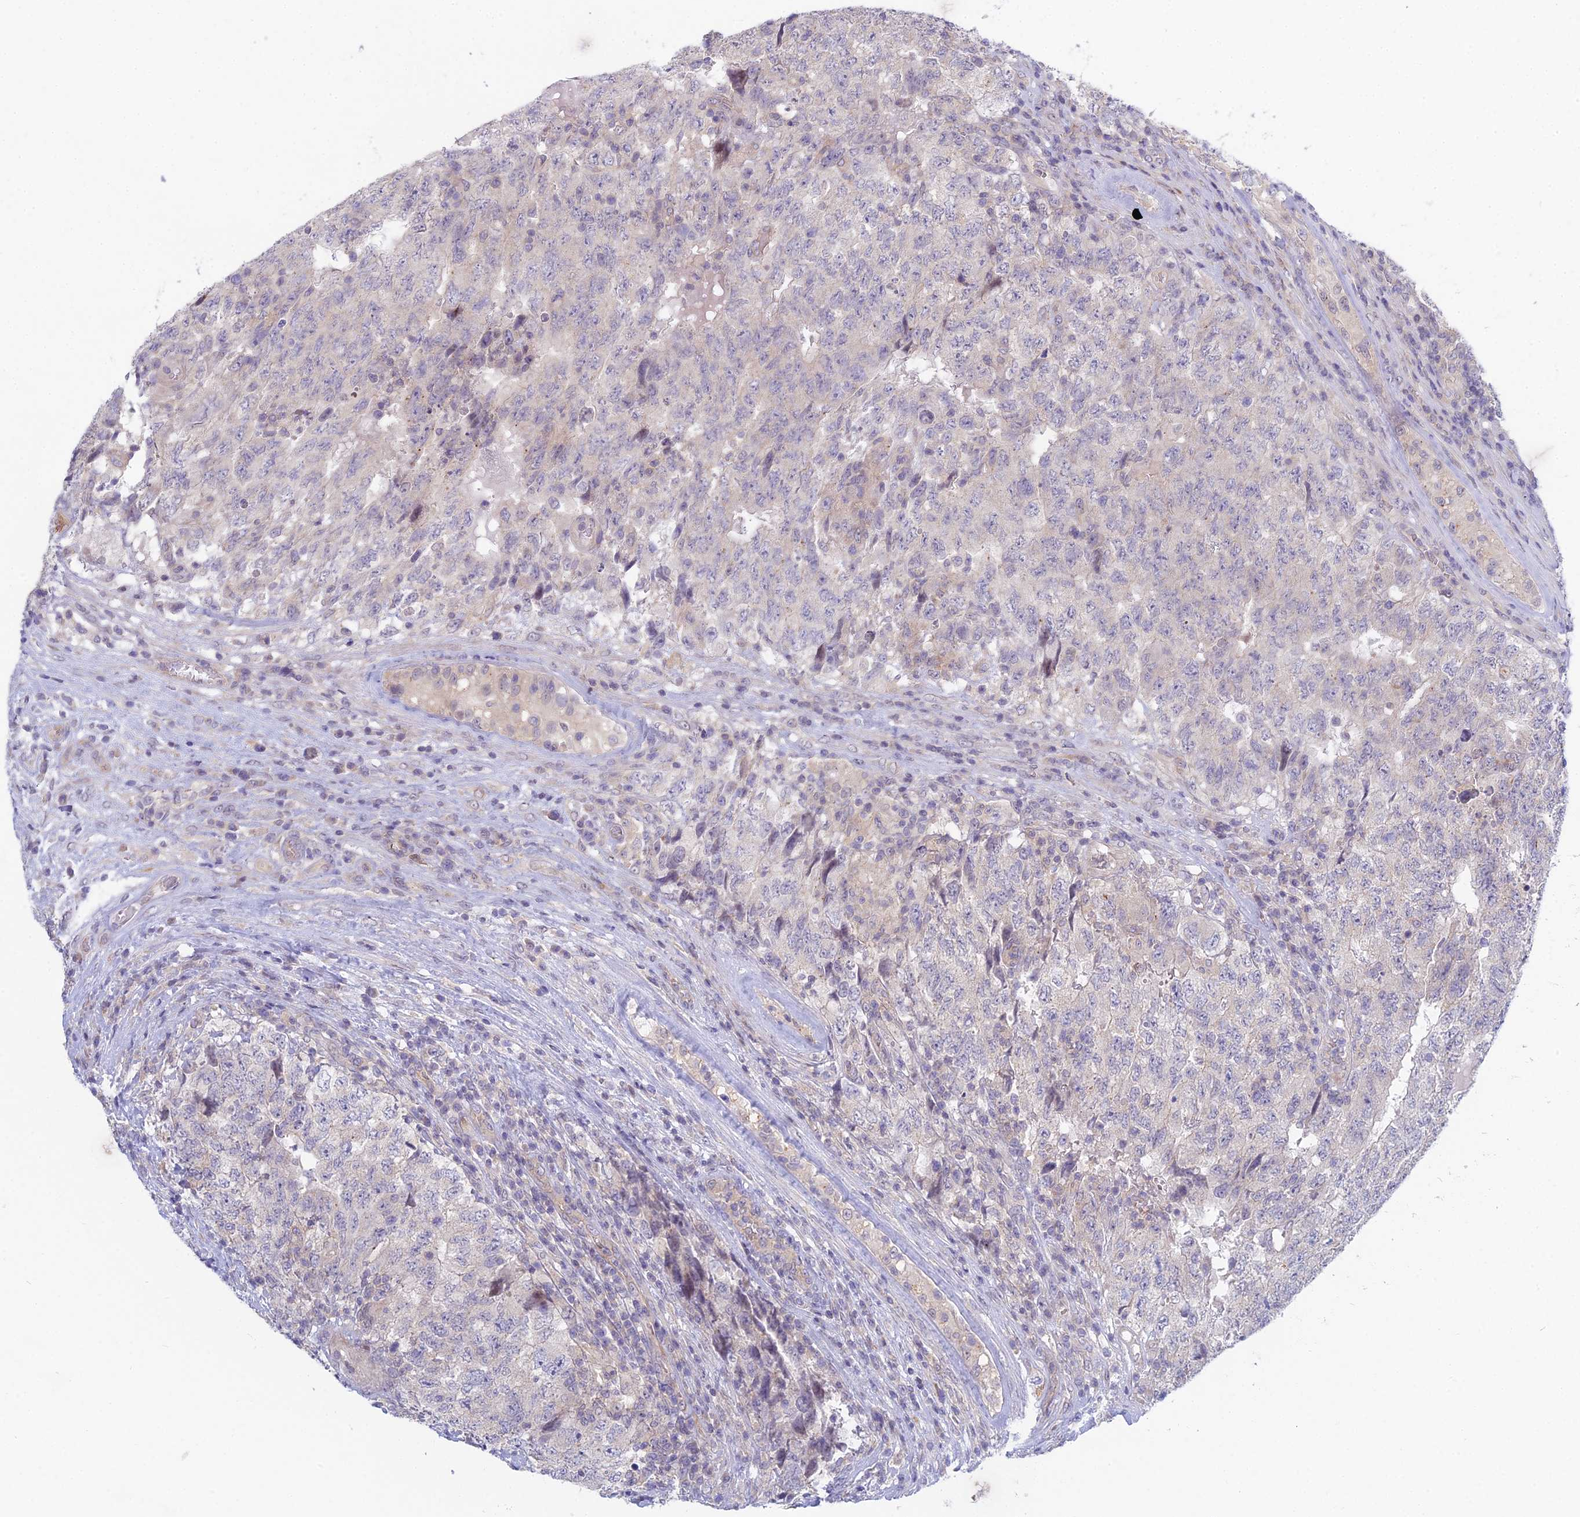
{"staining": {"intensity": "negative", "quantity": "none", "location": "none"}, "tissue": "testis cancer", "cell_type": "Tumor cells", "image_type": "cancer", "snomed": [{"axis": "morphology", "description": "Carcinoma, Embryonal, NOS"}, {"axis": "topography", "description": "Testis"}], "caption": "DAB (3,3'-diaminobenzidine) immunohistochemical staining of testis cancer reveals no significant positivity in tumor cells.", "gene": "METTL26", "patient": {"sex": "male", "age": 34}}